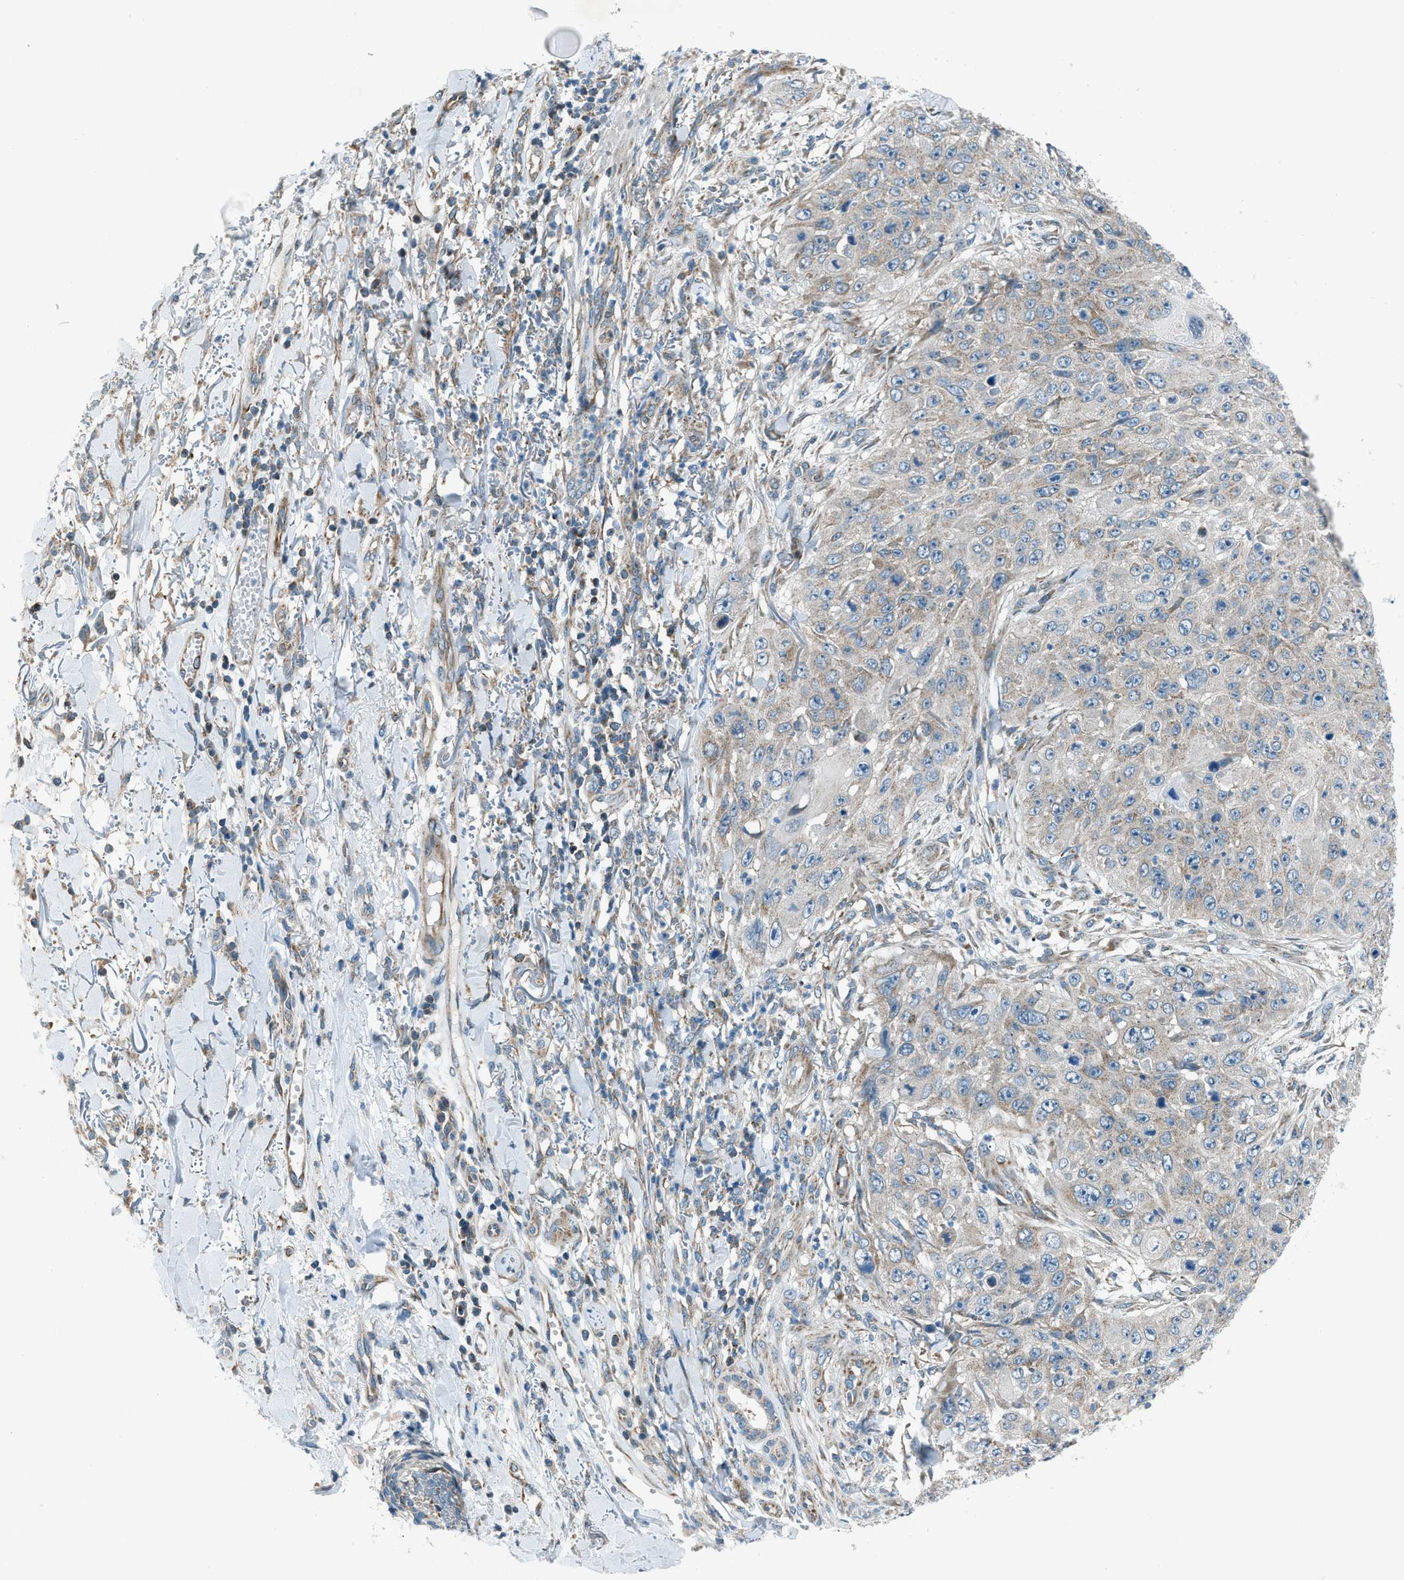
{"staining": {"intensity": "weak", "quantity": "<25%", "location": "cytoplasmic/membranous"}, "tissue": "skin cancer", "cell_type": "Tumor cells", "image_type": "cancer", "snomed": [{"axis": "morphology", "description": "Squamous cell carcinoma, NOS"}, {"axis": "topography", "description": "Skin"}], "caption": "High magnification brightfield microscopy of squamous cell carcinoma (skin) stained with DAB (brown) and counterstained with hematoxylin (blue): tumor cells show no significant positivity. (Immunohistochemistry (ihc), brightfield microscopy, high magnification).", "gene": "PIGG", "patient": {"sex": "female", "age": 80}}